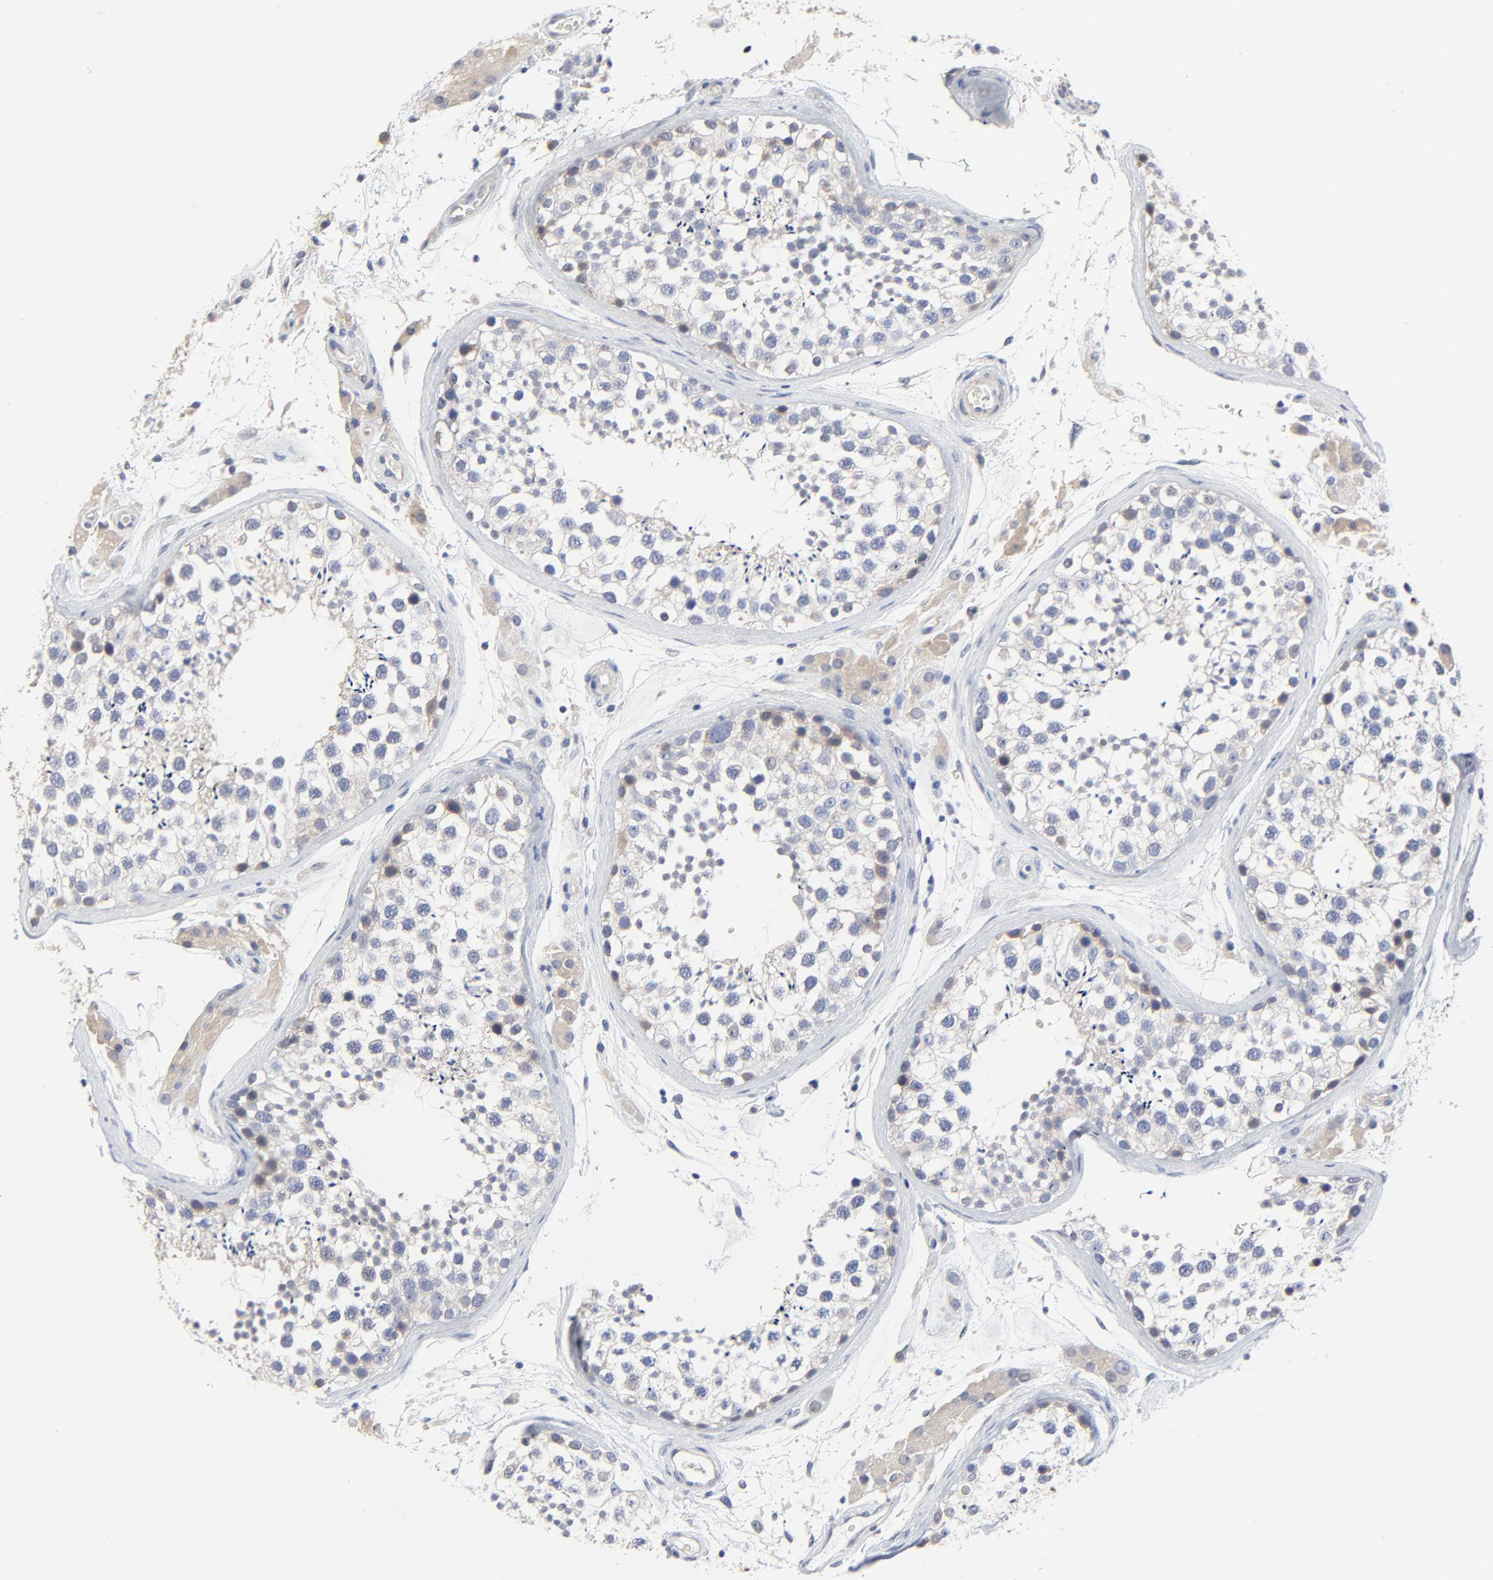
{"staining": {"intensity": "weak", "quantity": ">75%", "location": "cytoplasmic/membranous"}, "tissue": "testis", "cell_type": "Cells in seminiferous ducts", "image_type": "normal", "snomed": [{"axis": "morphology", "description": "Normal tissue, NOS"}, {"axis": "topography", "description": "Testis"}], "caption": "Unremarkable testis demonstrates weak cytoplasmic/membranous positivity in approximately >75% of cells in seminiferous ducts The staining was performed using DAB to visualize the protein expression in brown, while the nuclei were stained in blue with hematoxylin (Magnification: 20x)..", "gene": "DHRSX", "patient": {"sex": "male", "age": 46}}